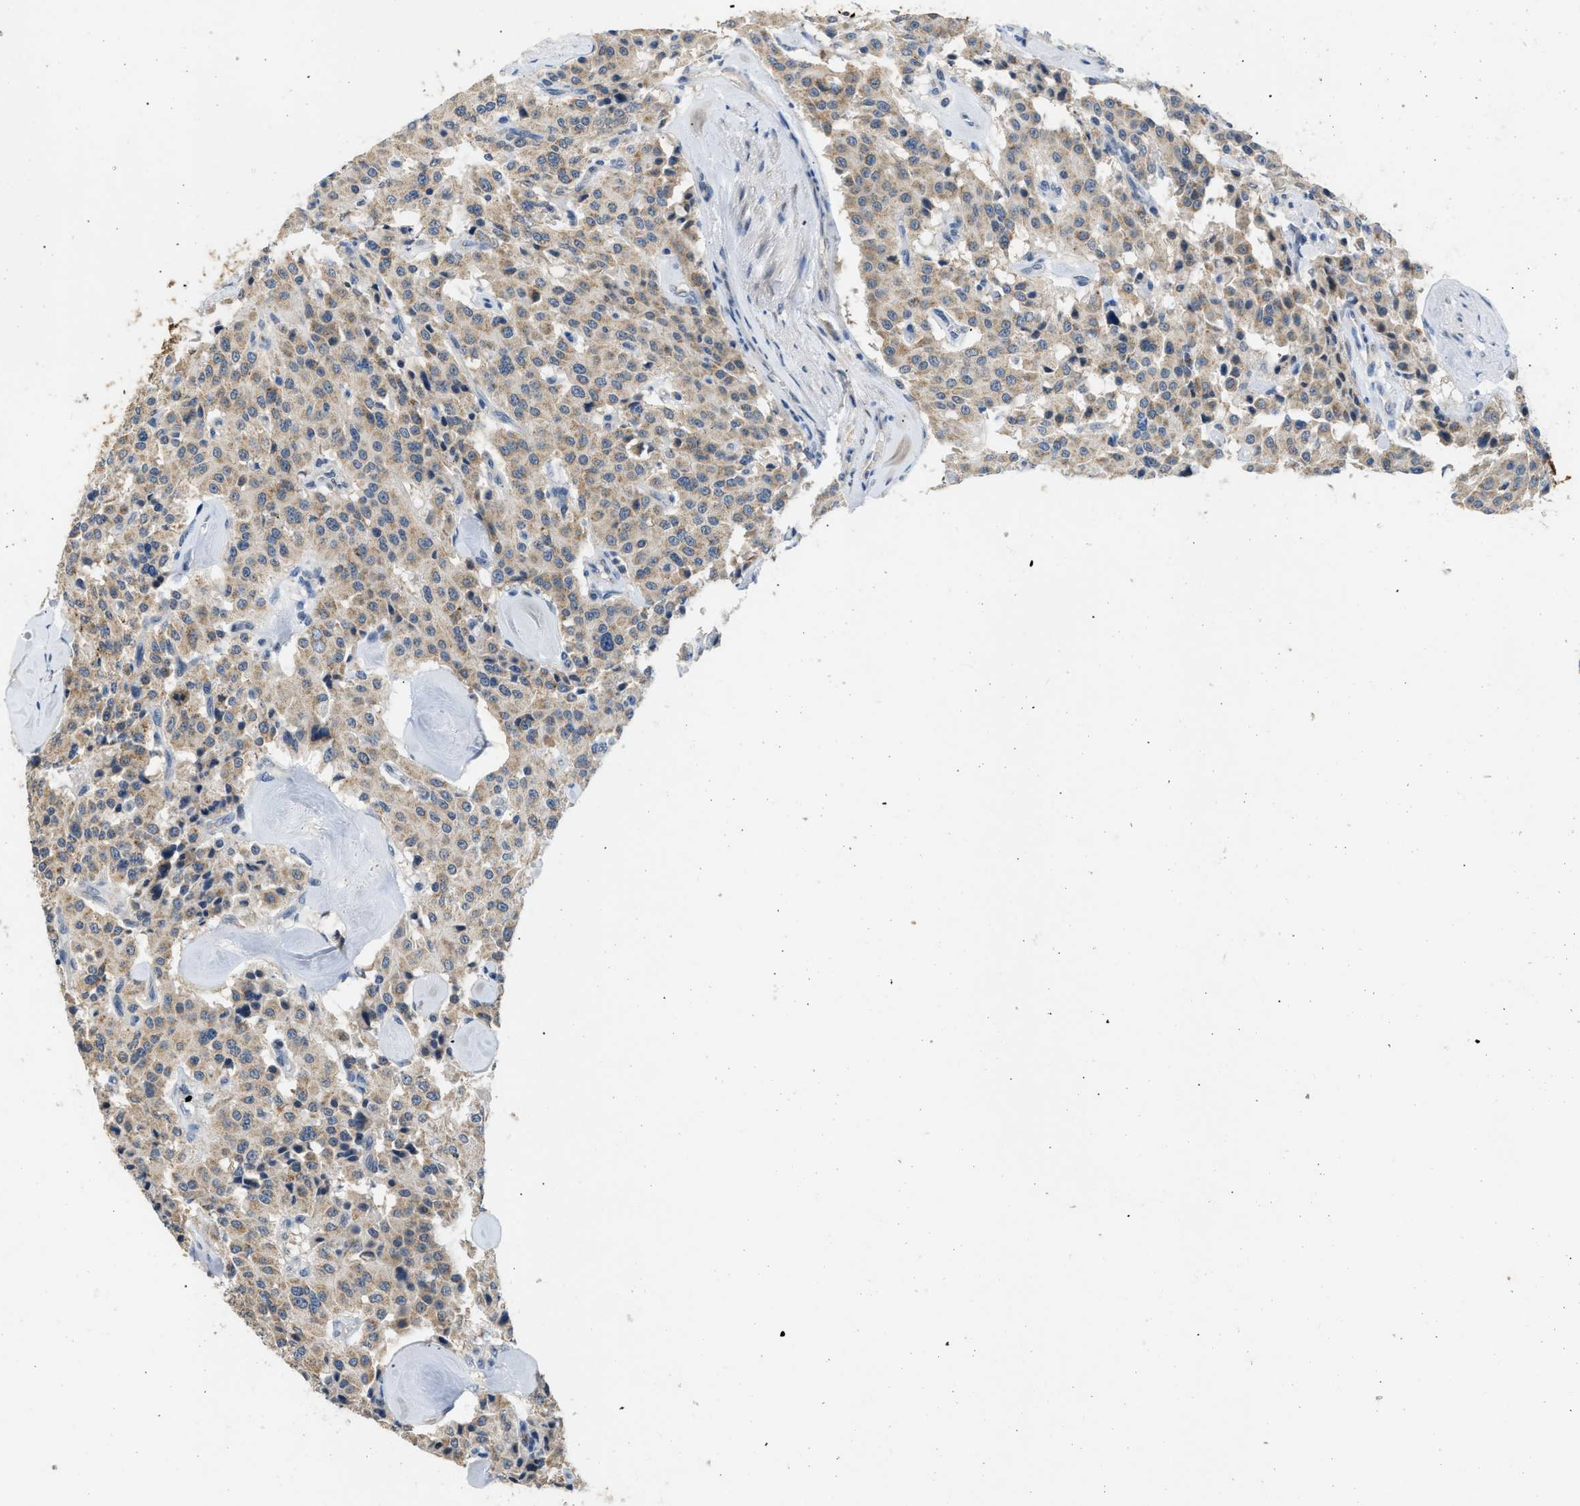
{"staining": {"intensity": "weak", "quantity": ">75%", "location": "cytoplasmic/membranous"}, "tissue": "carcinoid", "cell_type": "Tumor cells", "image_type": "cancer", "snomed": [{"axis": "morphology", "description": "Carcinoid, malignant, NOS"}, {"axis": "topography", "description": "Lung"}], "caption": "Weak cytoplasmic/membranous protein expression is present in about >75% of tumor cells in carcinoid (malignant).", "gene": "TOMM34", "patient": {"sex": "male", "age": 30}}